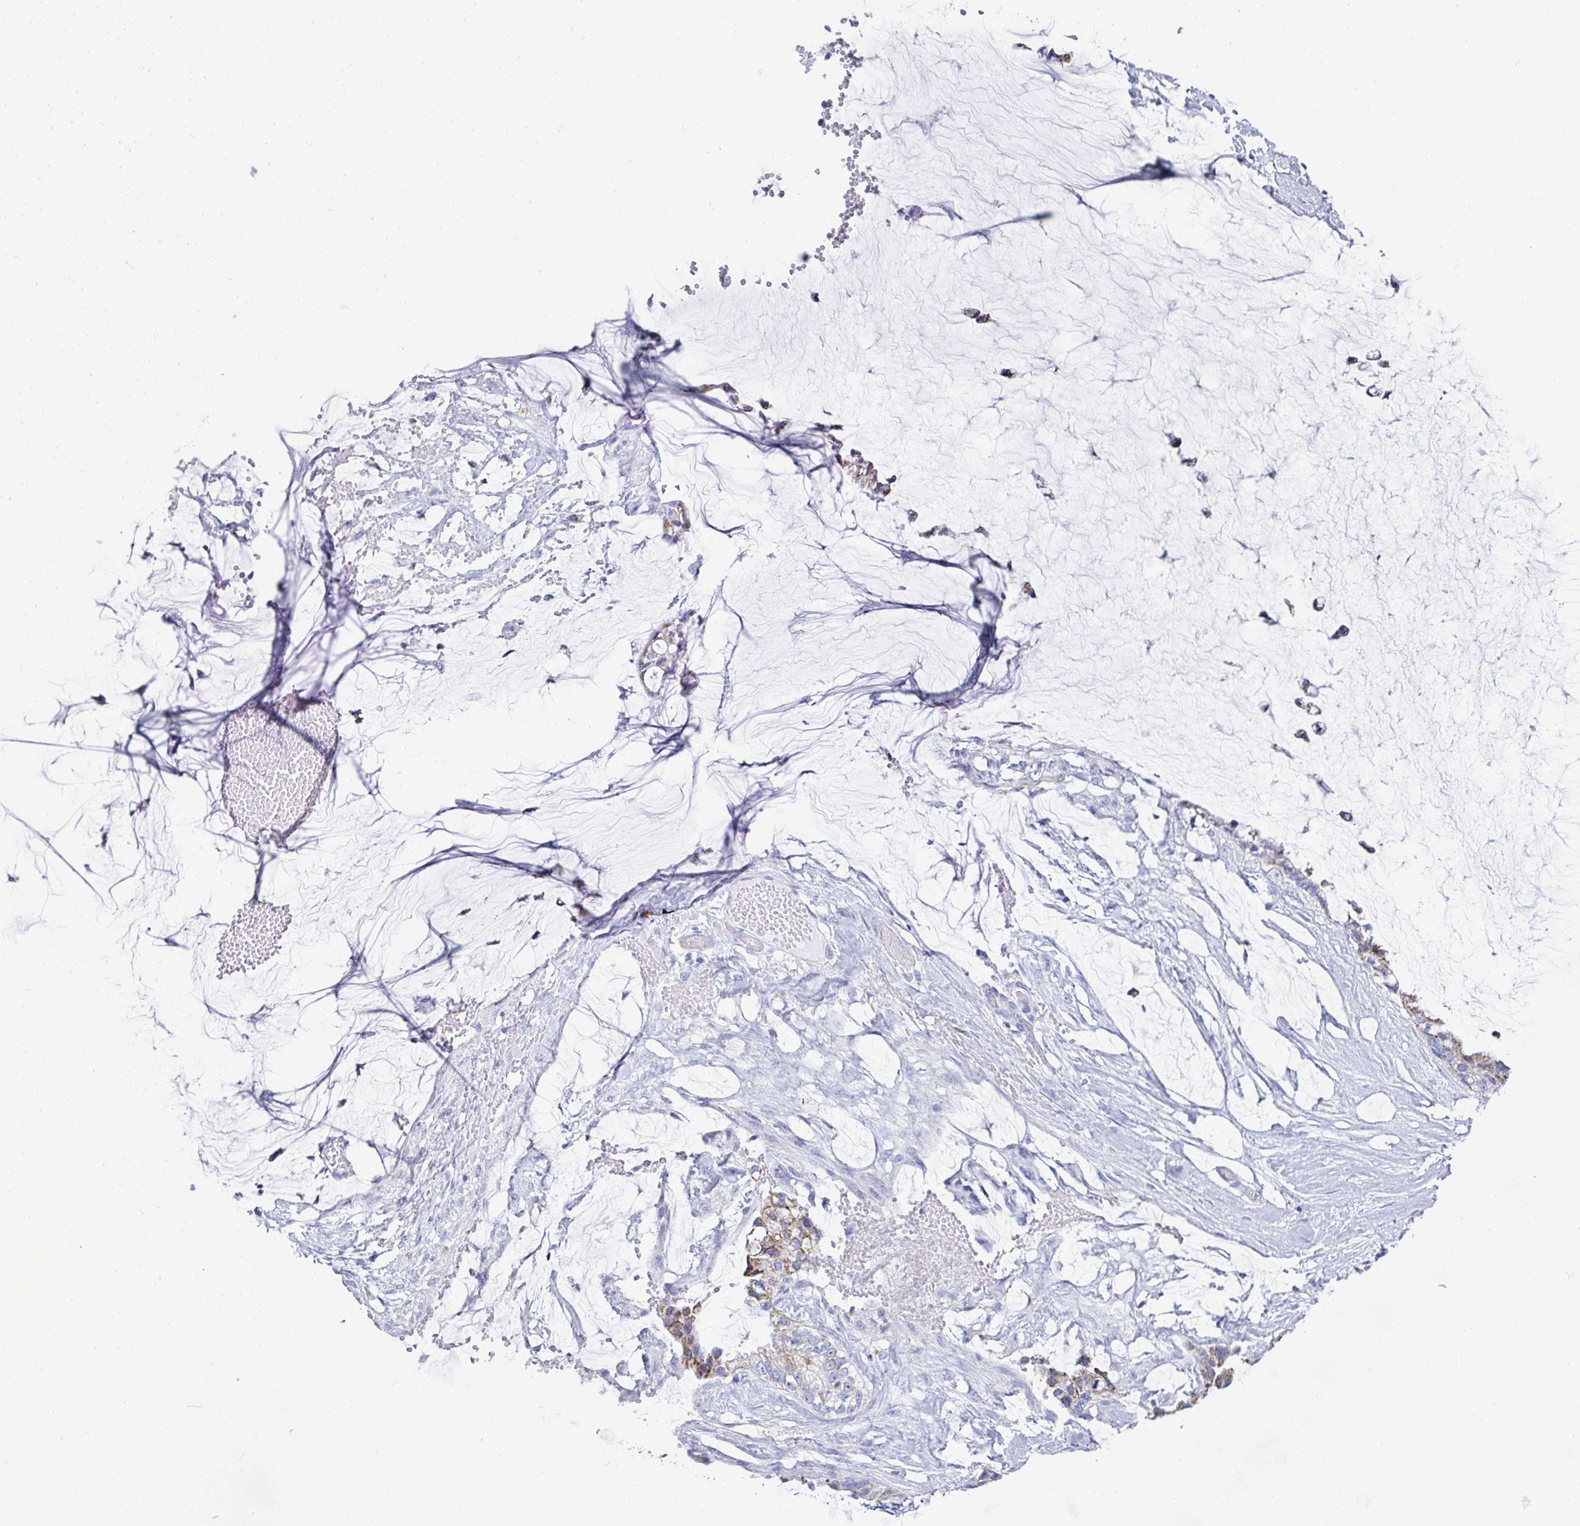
{"staining": {"intensity": "moderate", "quantity": "25%-75%", "location": "cytoplasmic/membranous"}, "tissue": "ovarian cancer", "cell_type": "Tumor cells", "image_type": "cancer", "snomed": [{"axis": "morphology", "description": "Cystadenocarcinoma, mucinous, NOS"}, {"axis": "topography", "description": "Ovary"}], "caption": "Ovarian cancer (mucinous cystadenocarcinoma) stained with a brown dye exhibits moderate cytoplasmic/membranous positive staining in about 25%-75% of tumor cells.", "gene": "MGAM2", "patient": {"sex": "female", "age": 39}}